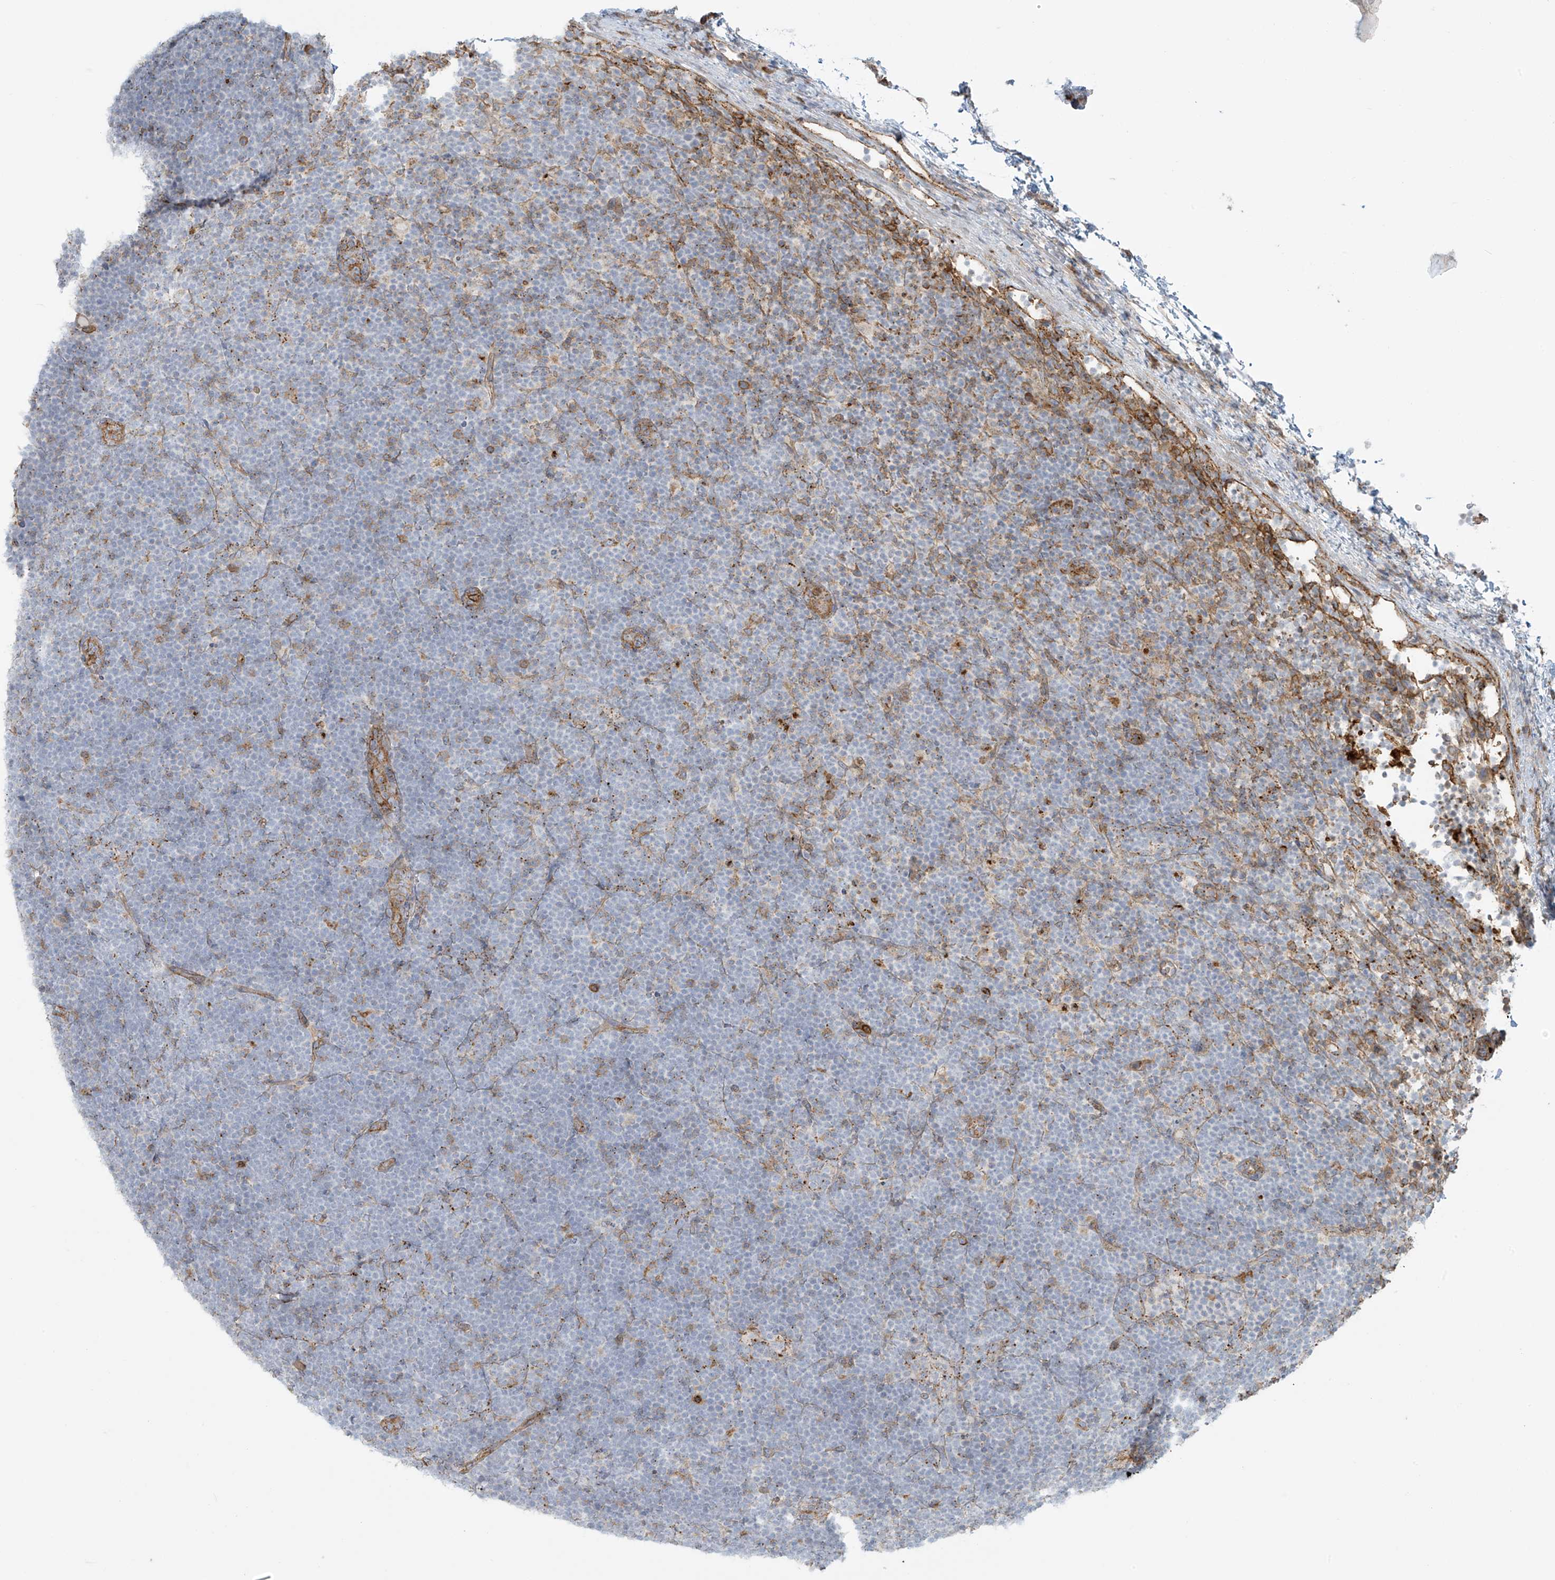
{"staining": {"intensity": "negative", "quantity": "none", "location": "none"}, "tissue": "lymphoma", "cell_type": "Tumor cells", "image_type": "cancer", "snomed": [{"axis": "morphology", "description": "Malignant lymphoma, non-Hodgkin's type, High grade"}, {"axis": "topography", "description": "Lymph node"}], "caption": "Immunohistochemistry of human lymphoma exhibits no staining in tumor cells.", "gene": "LZTS3", "patient": {"sex": "male", "age": 13}}